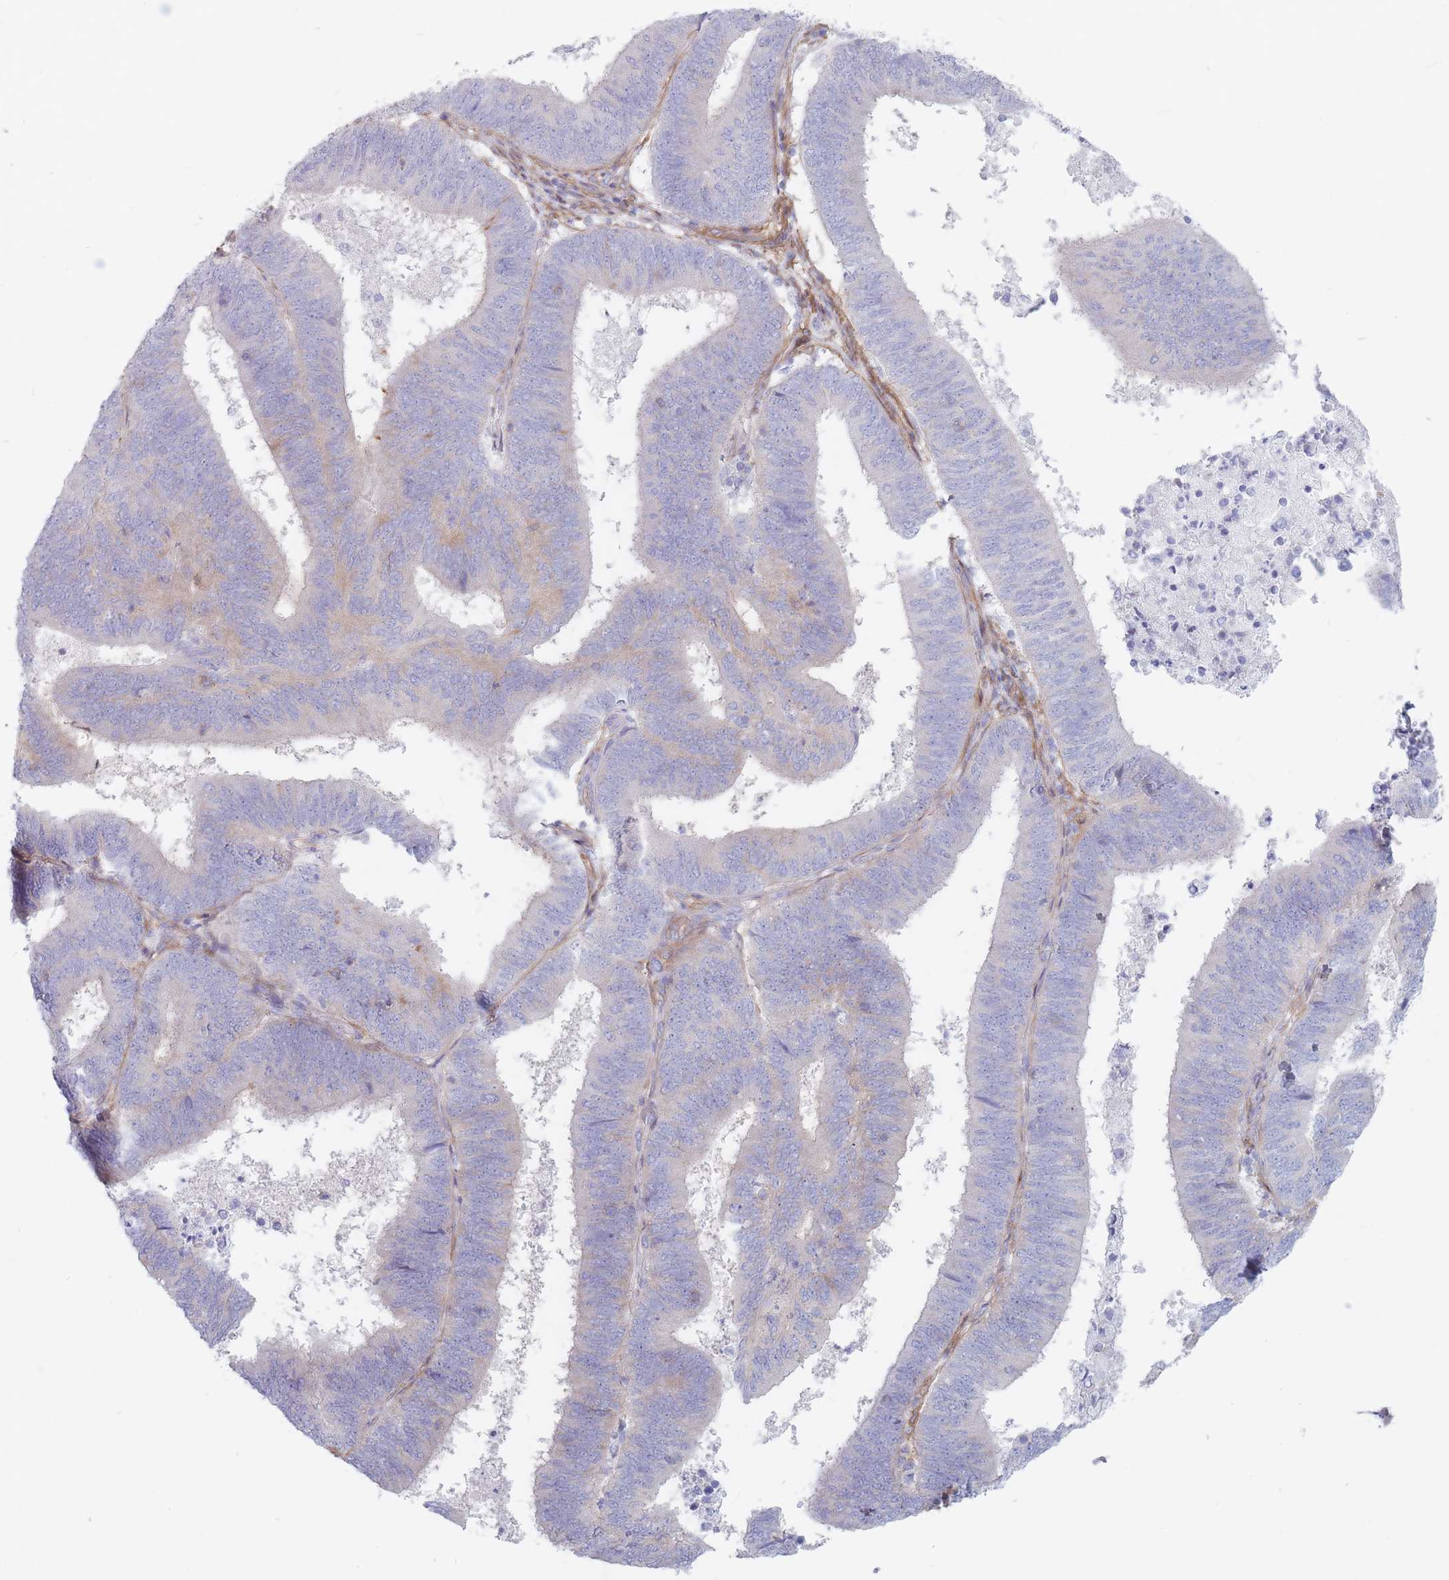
{"staining": {"intensity": "negative", "quantity": "none", "location": "none"}, "tissue": "endometrial cancer", "cell_type": "Tumor cells", "image_type": "cancer", "snomed": [{"axis": "morphology", "description": "Adenocarcinoma, NOS"}, {"axis": "topography", "description": "Endometrium"}], "caption": "DAB (3,3'-diaminobenzidine) immunohistochemical staining of human endometrial cancer shows no significant positivity in tumor cells.", "gene": "PLPP1", "patient": {"sex": "female", "age": 70}}